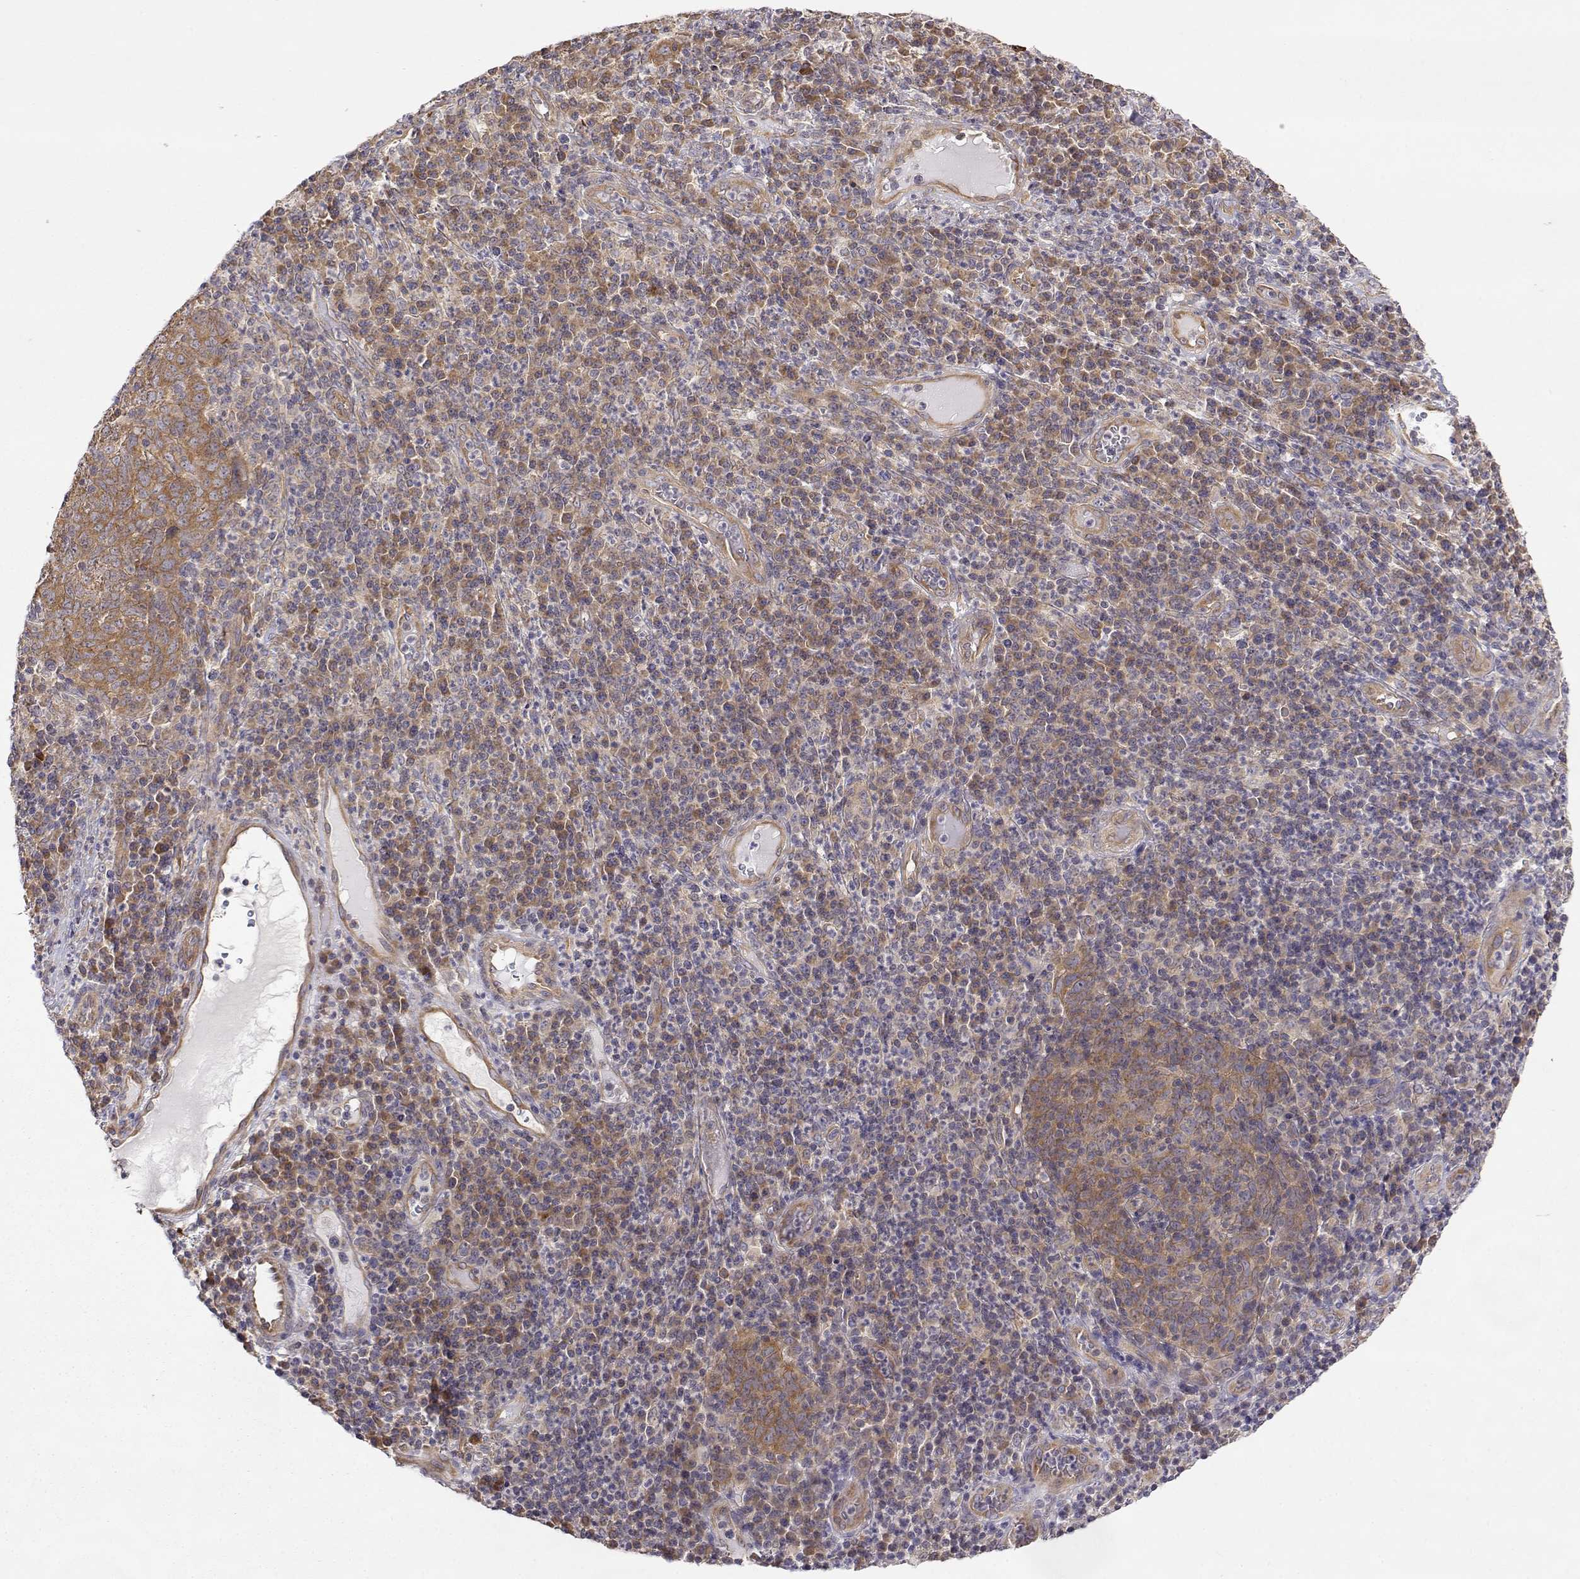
{"staining": {"intensity": "moderate", "quantity": ">75%", "location": "cytoplasmic/membranous"}, "tissue": "skin cancer", "cell_type": "Tumor cells", "image_type": "cancer", "snomed": [{"axis": "morphology", "description": "Squamous cell carcinoma, NOS"}, {"axis": "topography", "description": "Skin"}, {"axis": "topography", "description": "Anal"}], "caption": "A histopathology image showing moderate cytoplasmic/membranous staining in about >75% of tumor cells in skin cancer (squamous cell carcinoma), as visualized by brown immunohistochemical staining.", "gene": "PAIP1", "patient": {"sex": "female", "age": 51}}